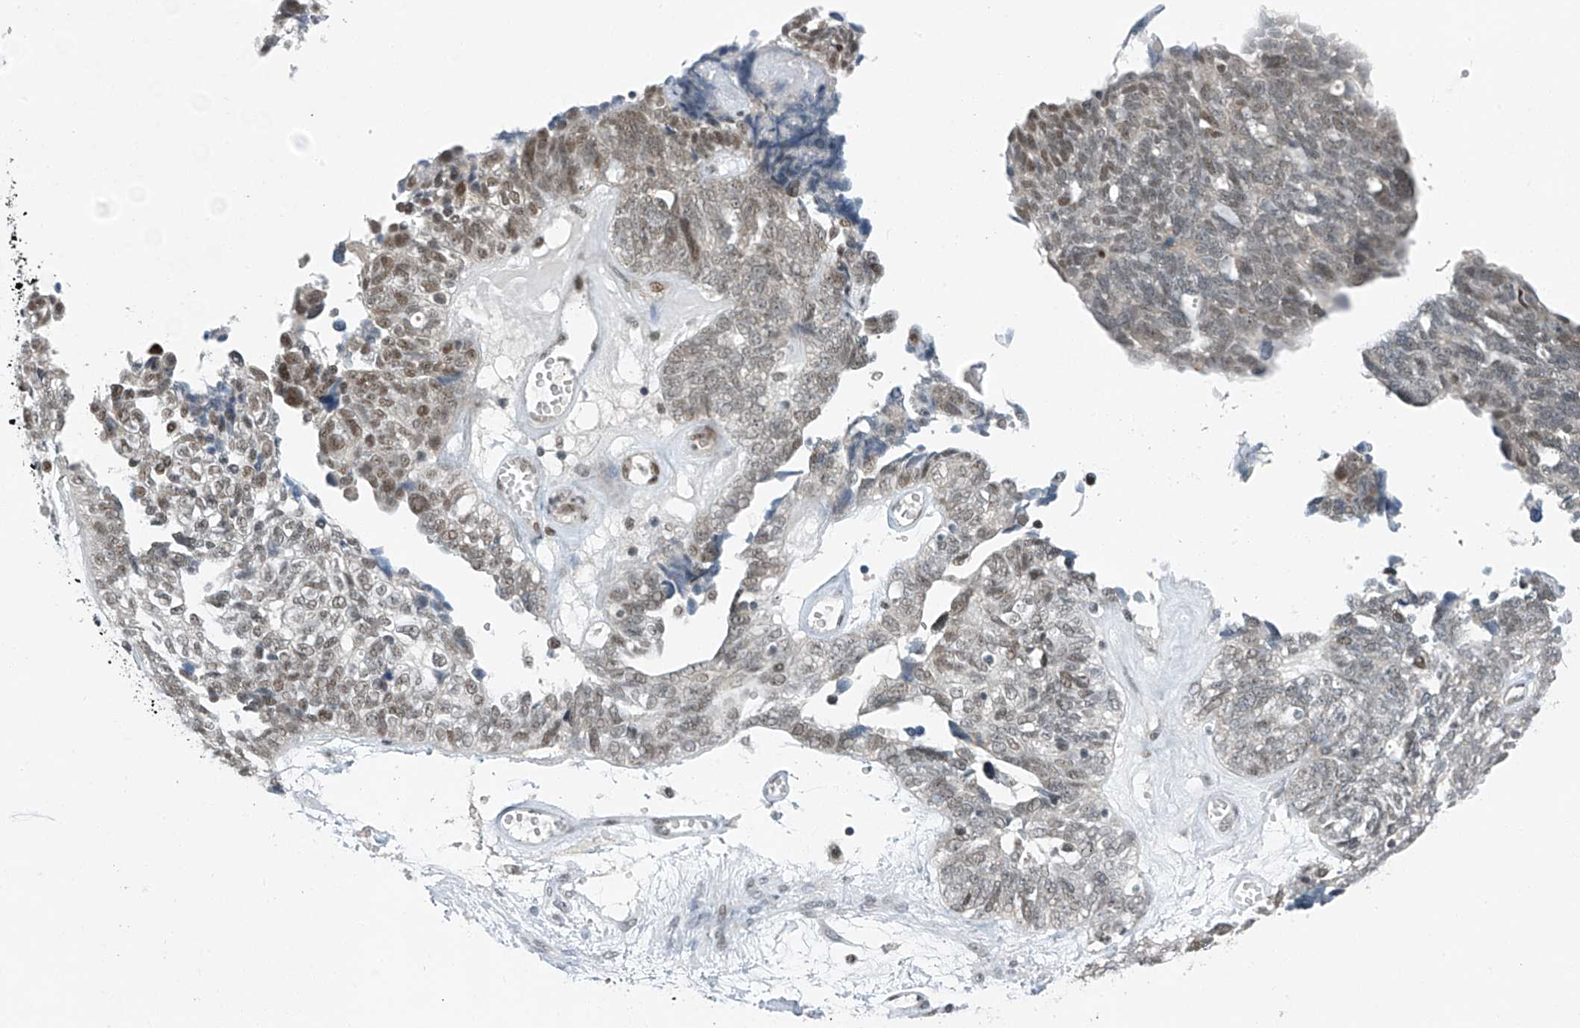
{"staining": {"intensity": "moderate", "quantity": "25%-75%", "location": "nuclear"}, "tissue": "ovarian cancer", "cell_type": "Tumor cells", "image_type": "cancer", "snomed": [{"axis": "morphology", "description": "Cystadenocarcinoma, serous, NOS"}, {"axis": "topography", "description": "Ovary"}], "caption": "Tumor cells reveal medium levels of moderate nuclear staining in about 25%-75% of cells in human serous cystadenocarcinoma (ovarian).", "gene": "TAF8", "patient": {"sex": "female", "age": 79}}